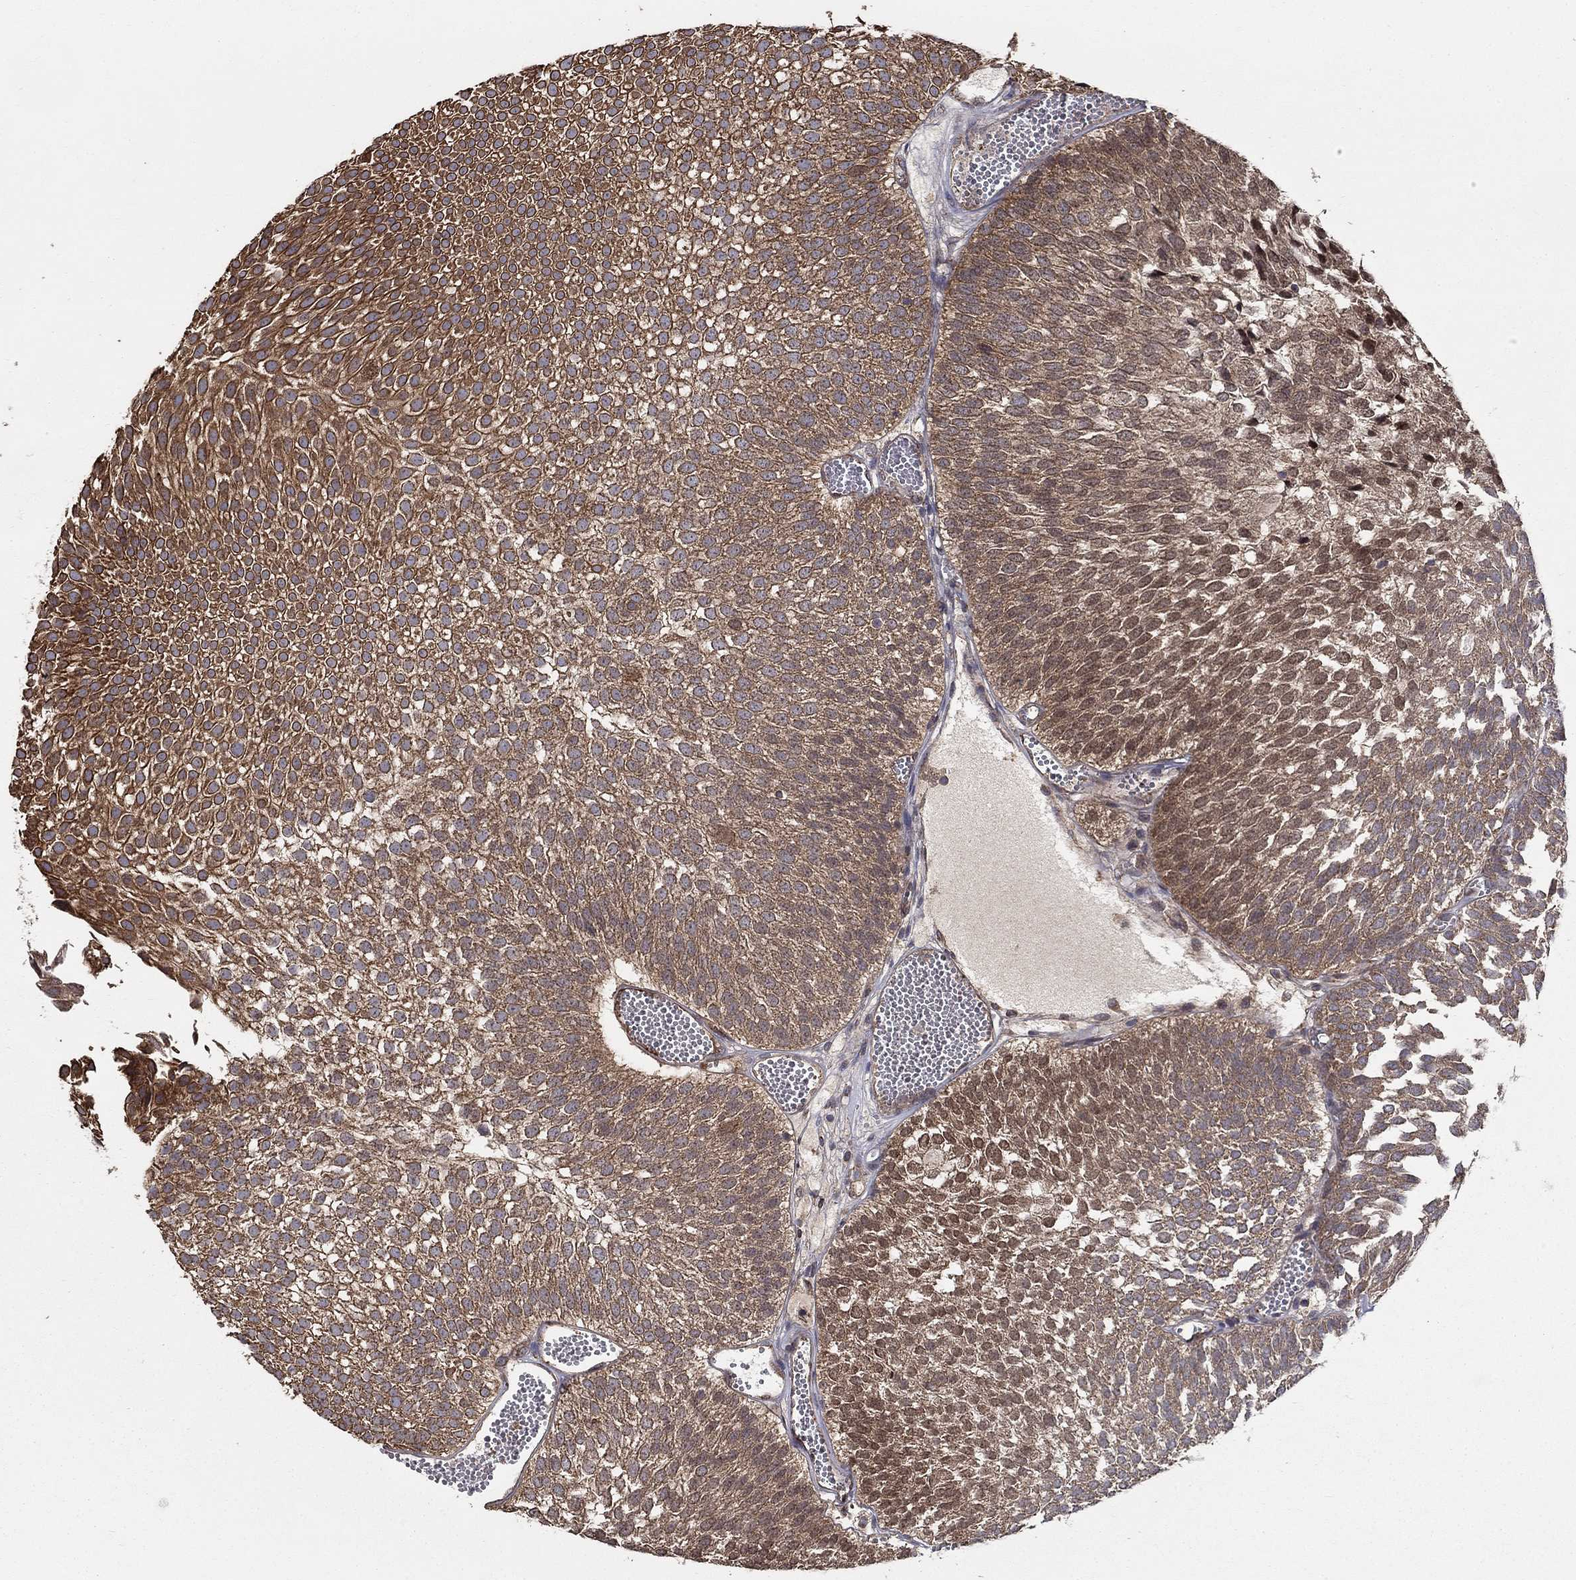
{"staining": {"intensity": "strong", "quantity": "25%-75%", "location": "cytoplasmic/membranous"}, "tissue": "urothelial cancer", "cell_type": "Tumor cells", "image_type": "cancer", "snomed": [{"axis": "morphology", "description": "Urothelial carcinoma, Low grade"}, {"axis": "topography", "description": "Urinary bladder"}], "caption": "A high-resolution image shows IHC staining of urothelial cancer, which demonstrates strong cytoplasmic/membranous positivity in about 25%-75% of tumor cells.", "gene": "BMERB1", "patient": {"sex": "male", "age": 52}}